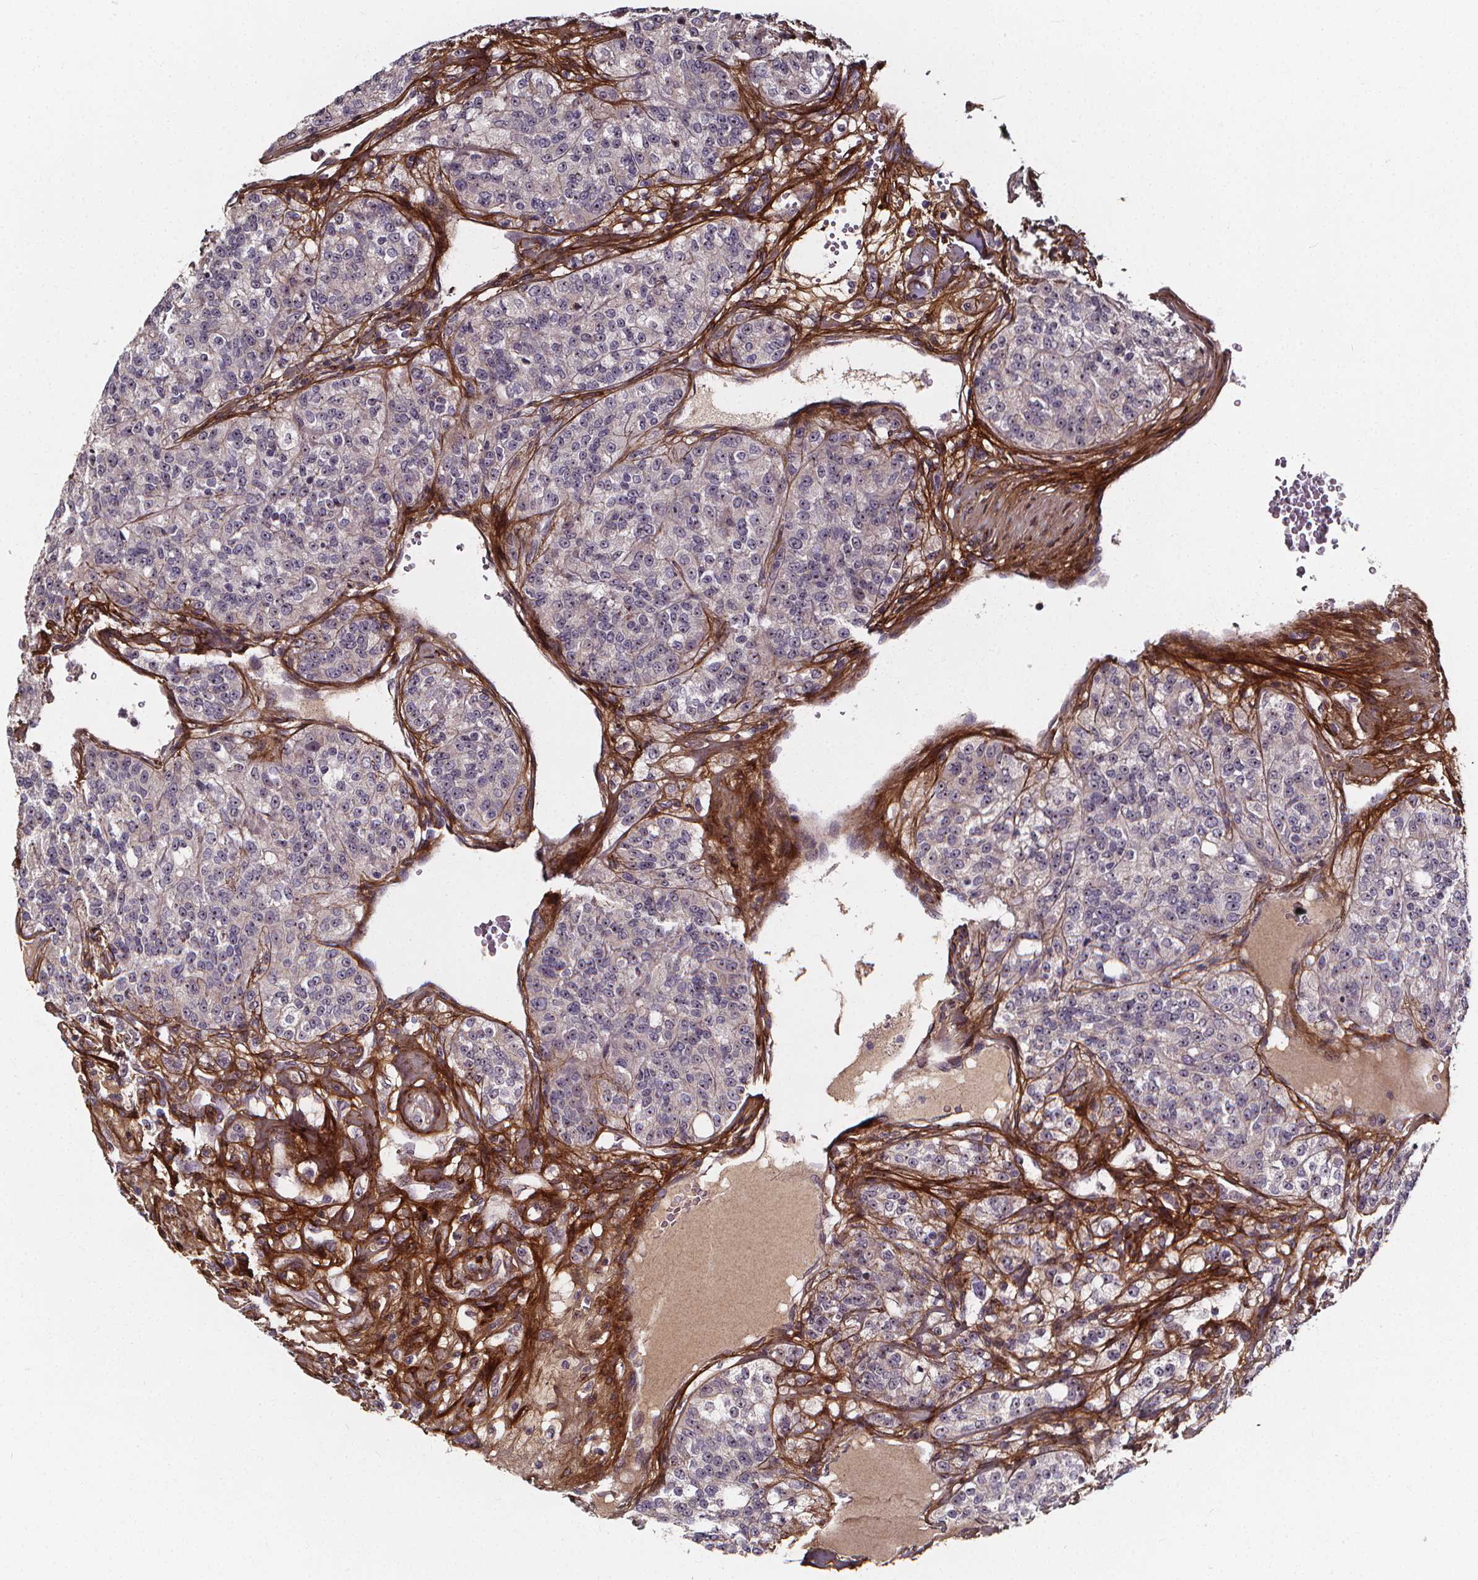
{"staining": {"intensity": "negative", "quantity": "none", "location": "none"}, "tissue": "renal cancer", "cell_type": "Tumor cells", "image_type": "cancer", "snomed": [{"axis": "morphology", "description": "Adenocarcinoma, NOS"}, {"axis": "topography", "description": "Kidney"}], "caption": "This is an IHC micrograph of renal cancer. There is no positivity in tumor cells.", "gene": "AEBP1", "patient": {"sex": "female", "age": 63}}